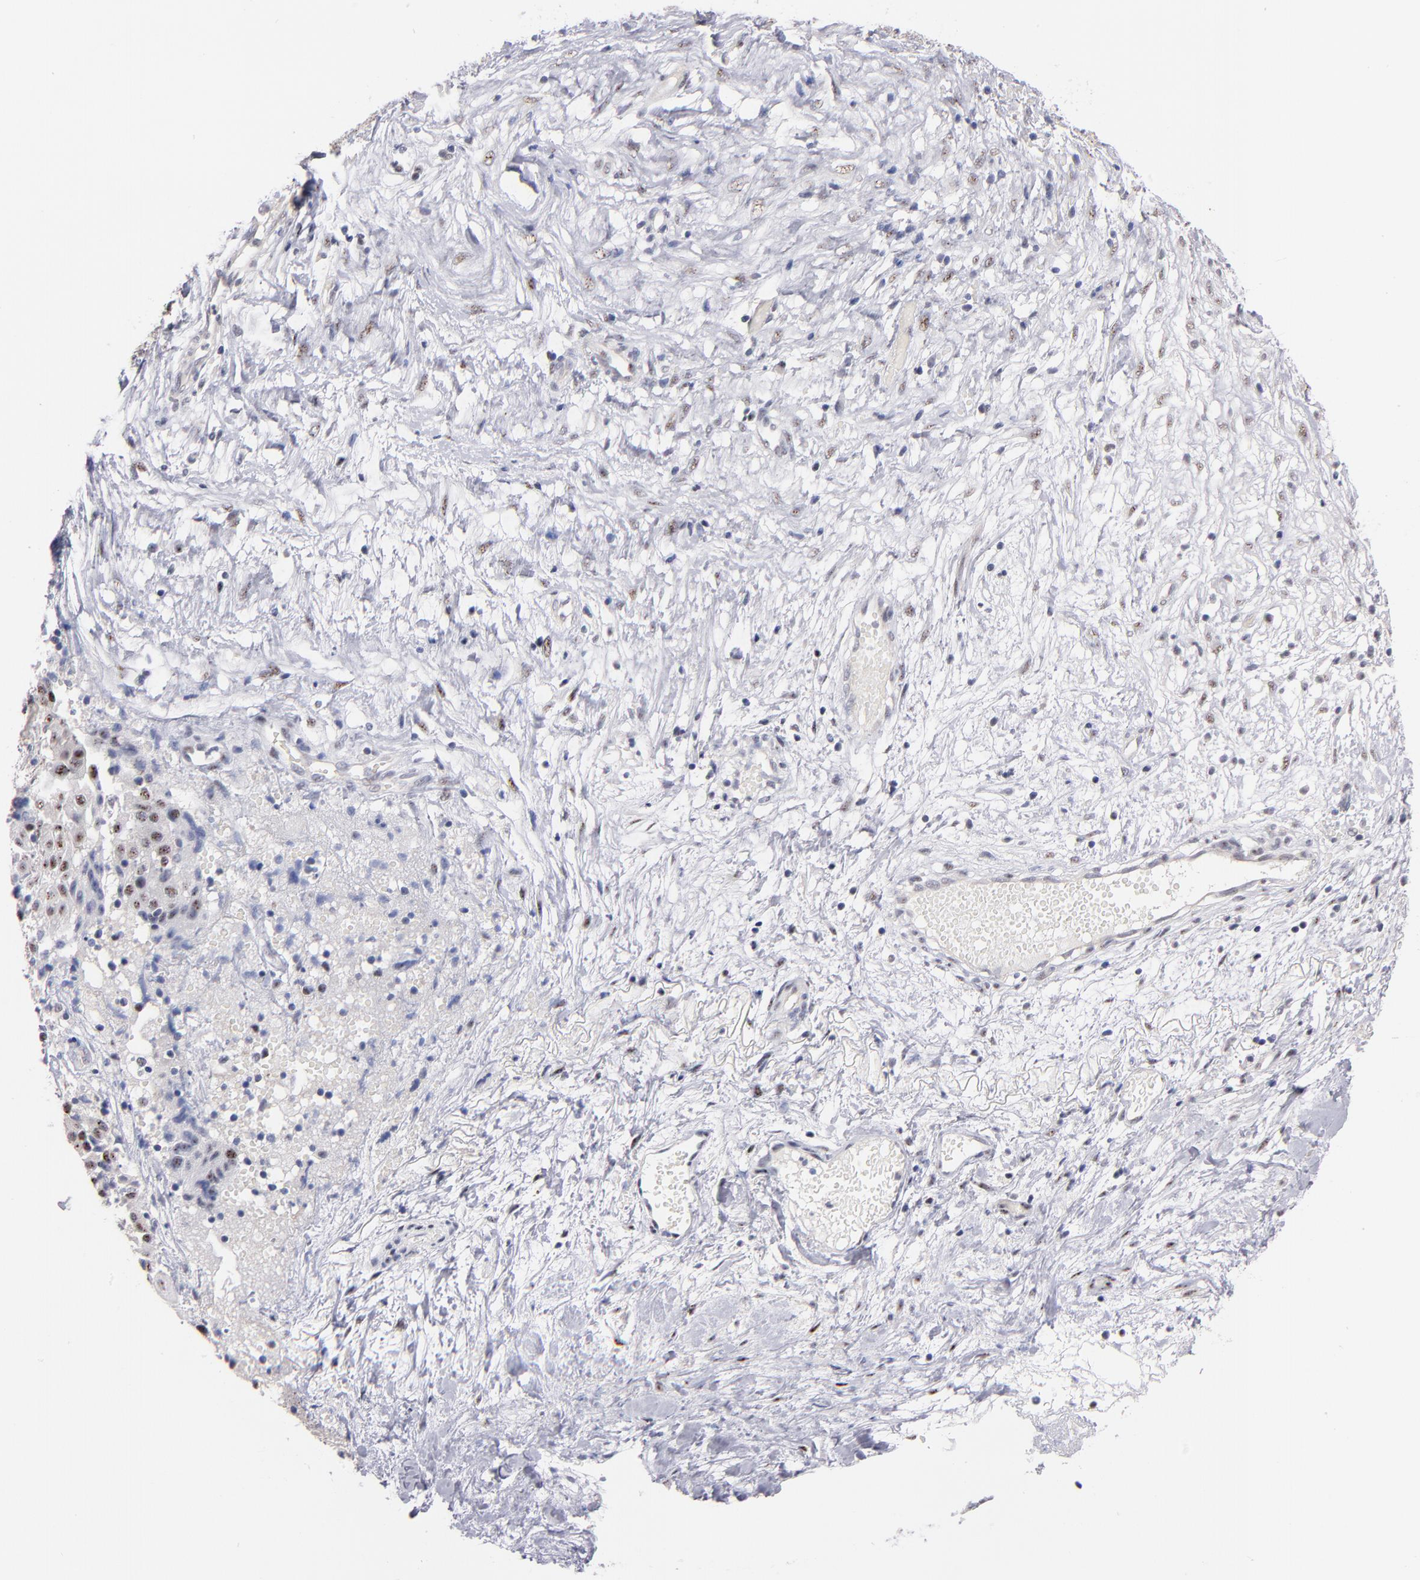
{"staining": {"intensity": "moderate", "quantity": ">75%", "location": "nuclear"}, "tissue": "ovarian cancer", "cell_type": "Tumor cells", "image_type": "cancer", "snomed": [{"axis": "morphology", "description": "Carcinoma, endometroid"}, {"axis": "topography", "description": "Ovary"}], "caption": "Tumor cells demonstrate medium levels of moderate nuclear expression in about >75% of cells in human ovarian endometroid carcinoma.", "gene": "RAF1", "patient": {"sex": "female", "age": 42}}